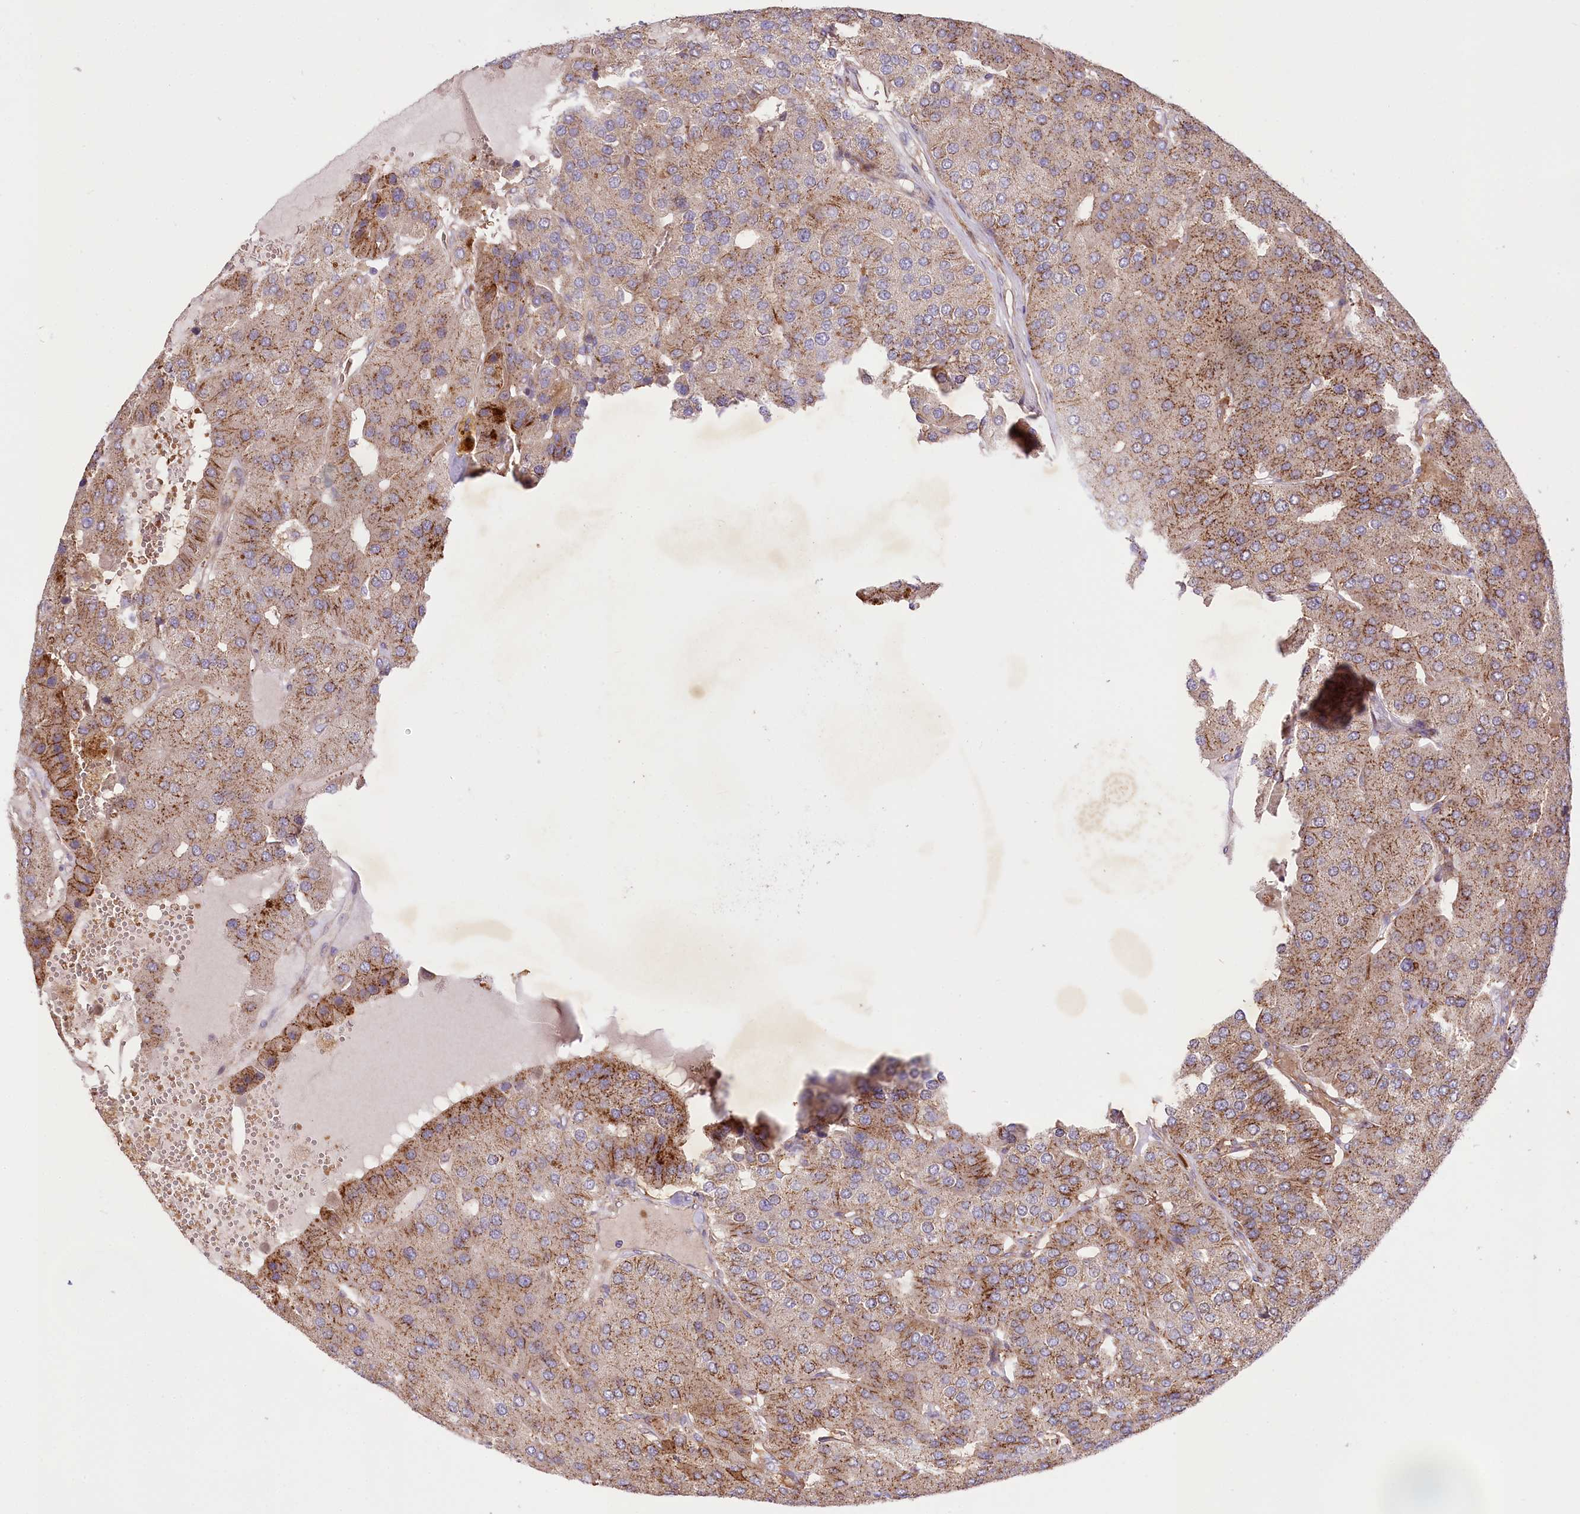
{"staining": {"intensity": "moderate", "quantity": ">75%", "location": "cytoplasmic/membranous"}, "tissue": "parathyroid gland", "cell_type": "Glandular cells", "image_type": "normal", "snomed": [{"axis": "morphology", "description": "Normal tissue, NOS"}, {"axis": "morphology", "description": "Adenoma, NOS"}, {"axis": "topography", "description": "Parathyroid gland"}], "caption": "Immunohistochemical staining of normal parathyroid gland exhibits medium levels of moderate cytoplasmic/membranous staining in about >75% of glandular cells.", "gene": "TRUB1", "patient": {"sex": "female", "age": 86}}